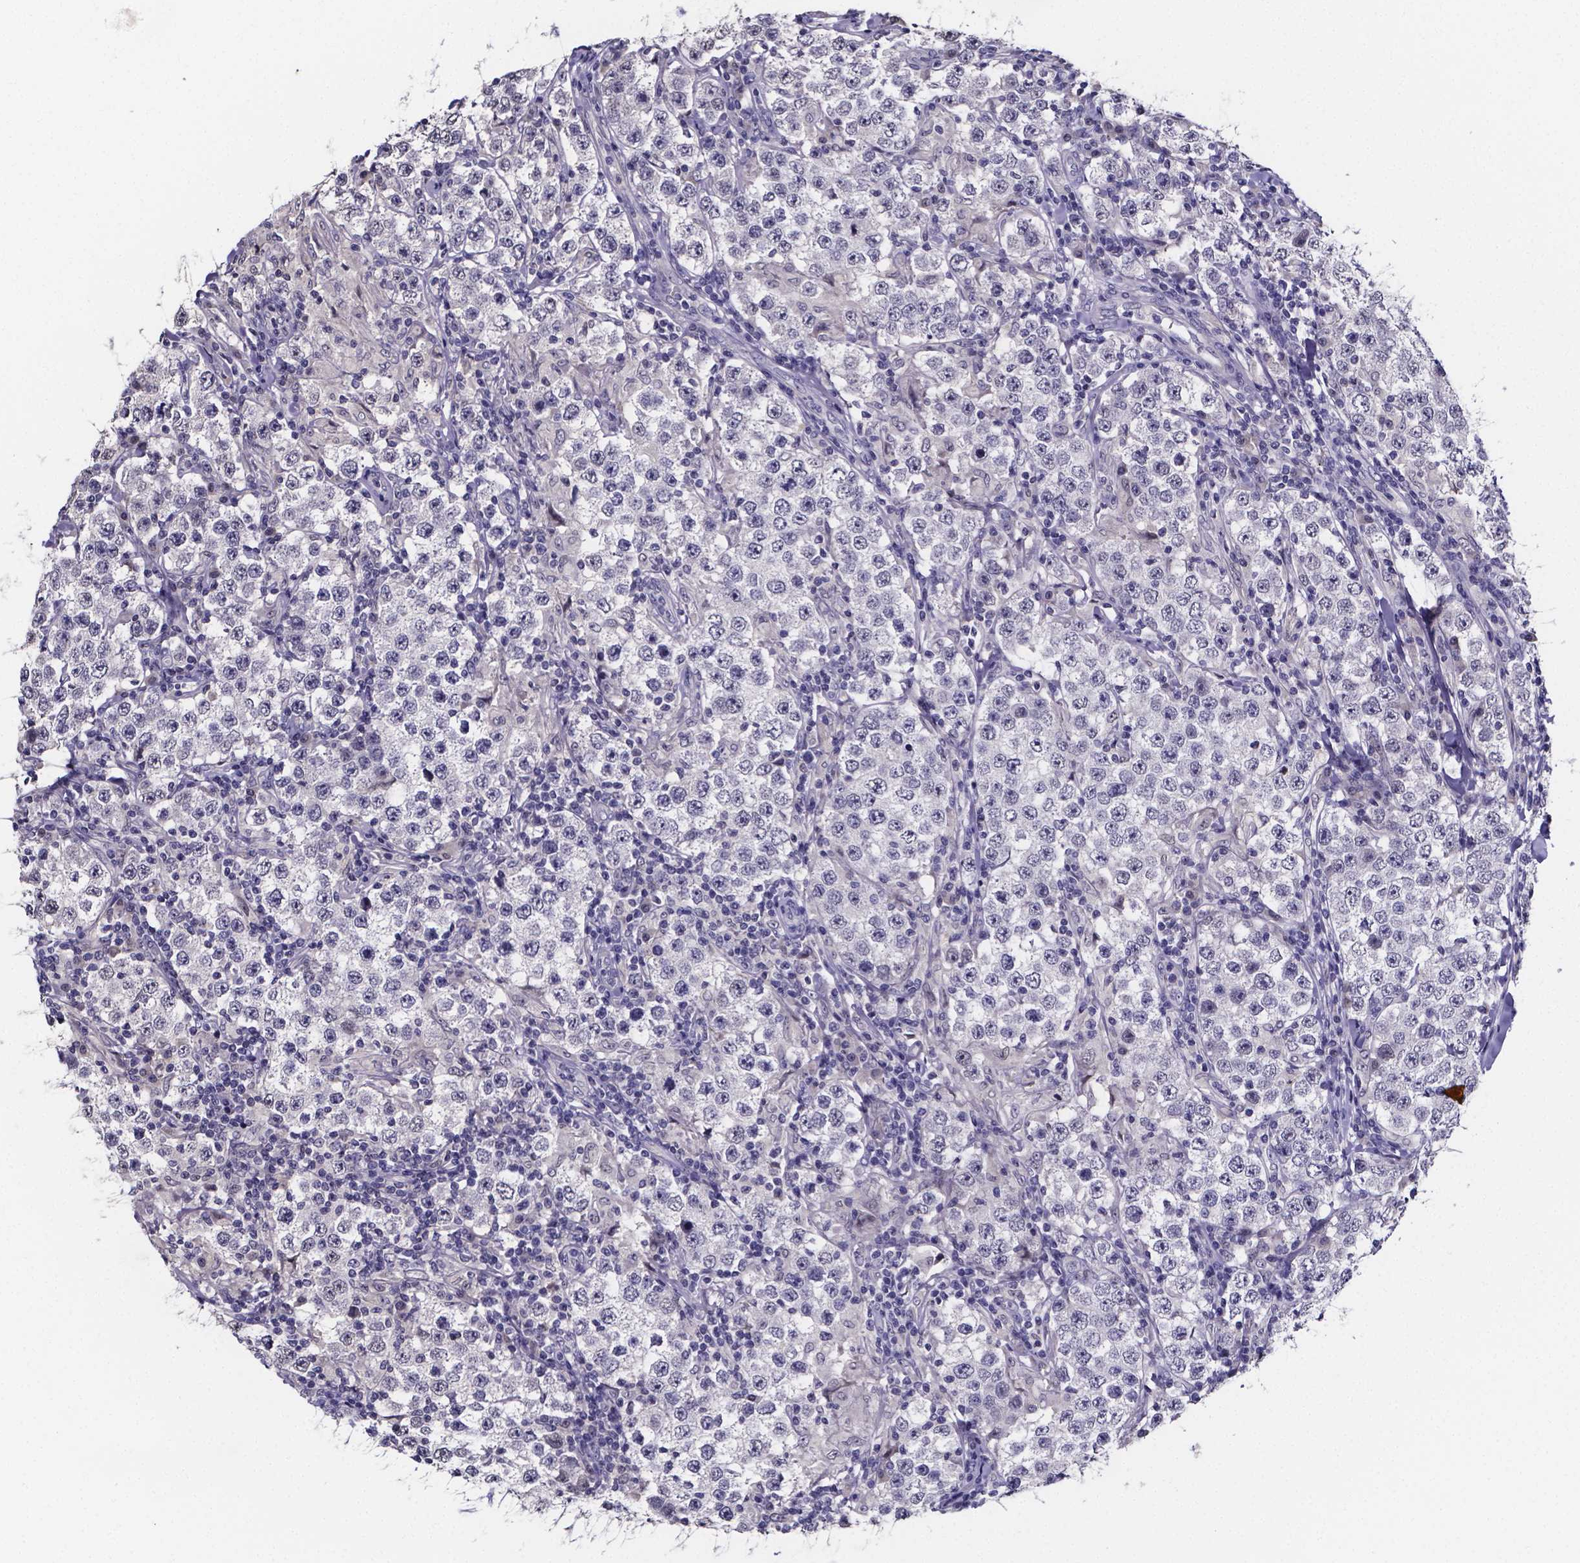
{"staining": {"intensity": "negative", "quantity": "none", "location": "none"}, "tissue": "testis cancer", "cell_type": "Tumor cells", "image_type": "cancer", "snomed": [{"axis": "morphology", "description": "Seminoma, NOS"}, {"axis": "morphology", "description": "Carcinoma, Embryonal, NOS"}, {"axis": "topography", "description": "Testis"}], "caption": "Immunohistochemical staining of testis seminoma shows no significant expression in tumor cells.", "gene": "IZUMO1", "patient": {"sex": "male", "age": 41}}